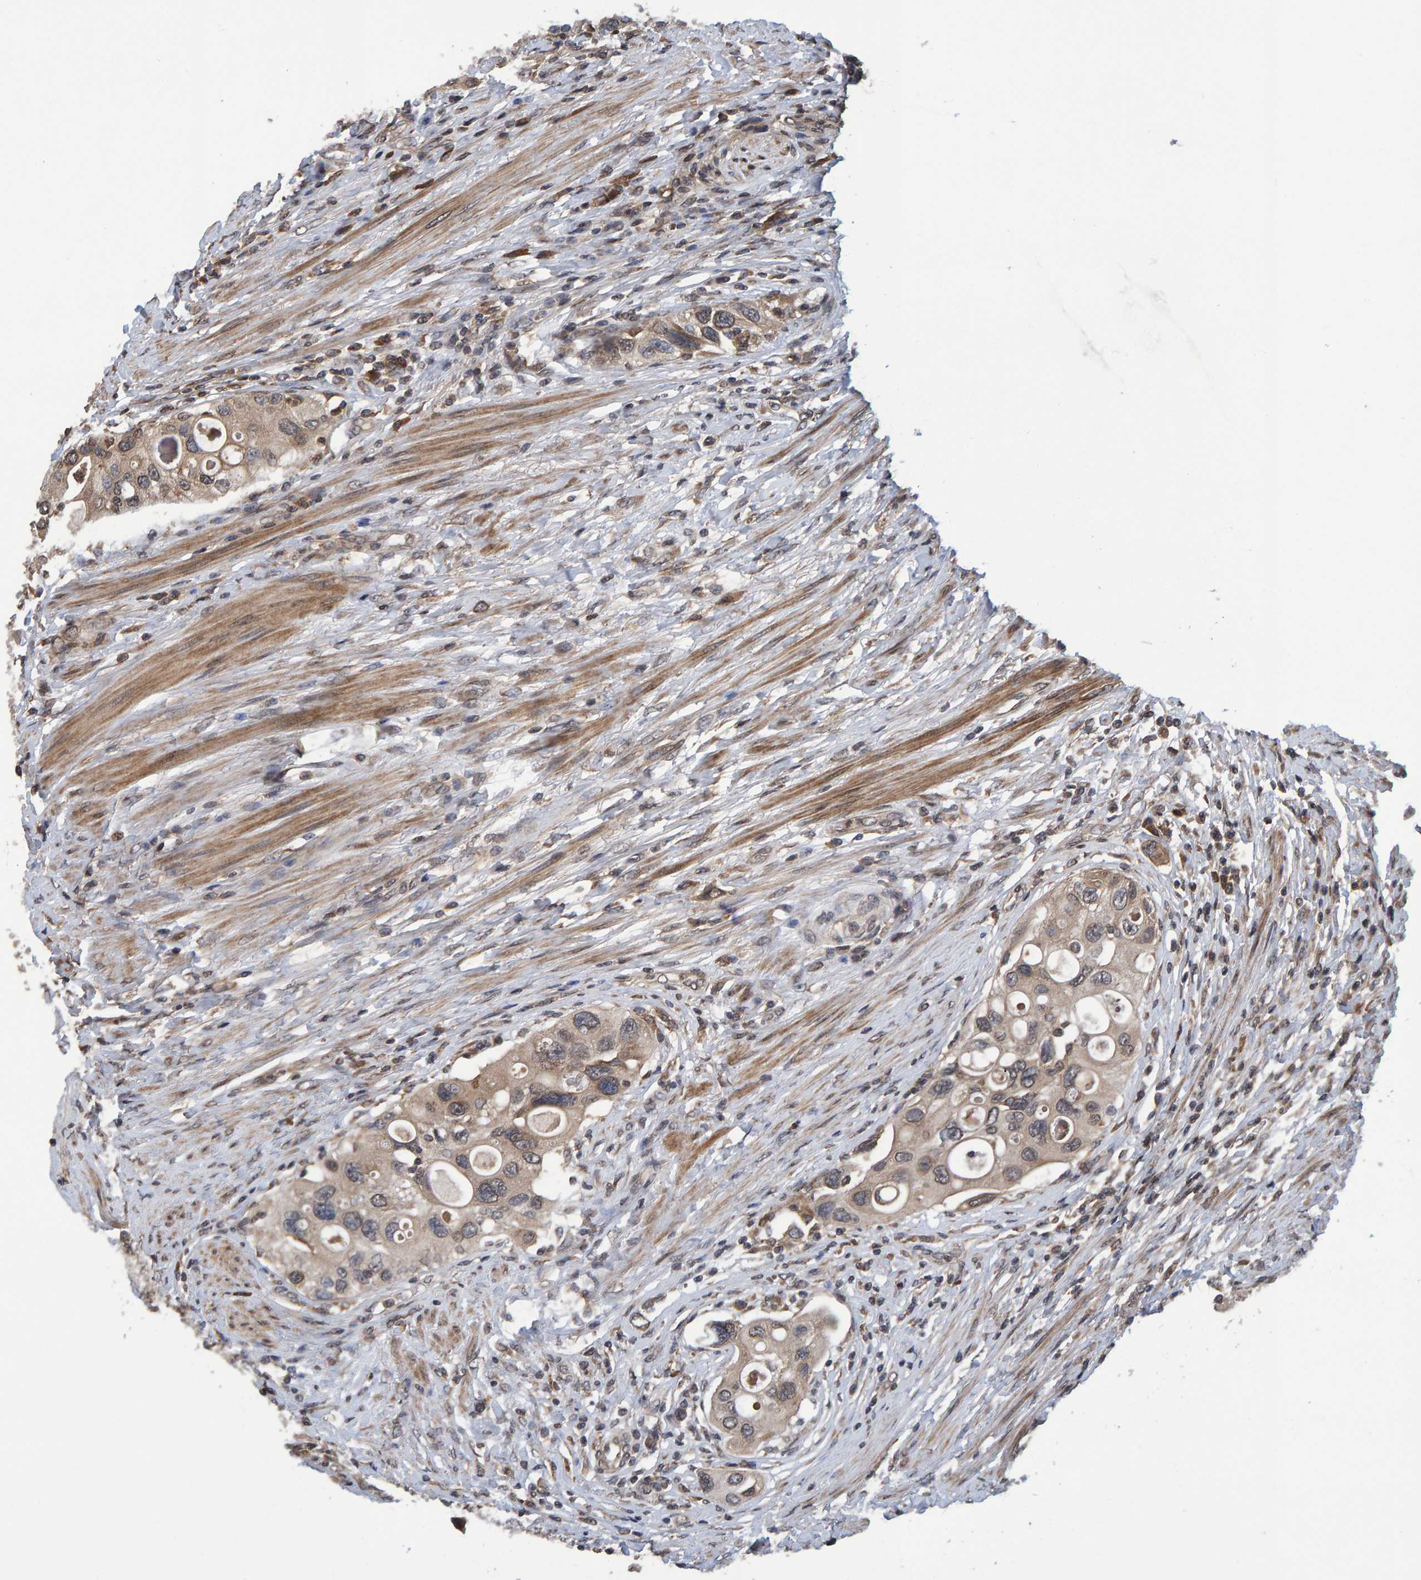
{"staining": {"intensity": "weak", "quantity": ">75%", "location": "cytoplasmic/membranous"}, "tissue": "urothelial cancer", "cell_type": "Tumor cells", "image_type": "cancer", "snomed": [{"axis": "morphology", "description": "Urothelial carcinoma, High grade"}, {"axis": "topography", "description": "Urinary bladder"}], "caption": "The image shows staining of urothelial carcinoma (high-grade), revealing weak cytoplasmic/membranous protein positivity (brown color) within tumor cells.", "gene": "GAB2", "patient": {"sex": "female", "age": 56}}